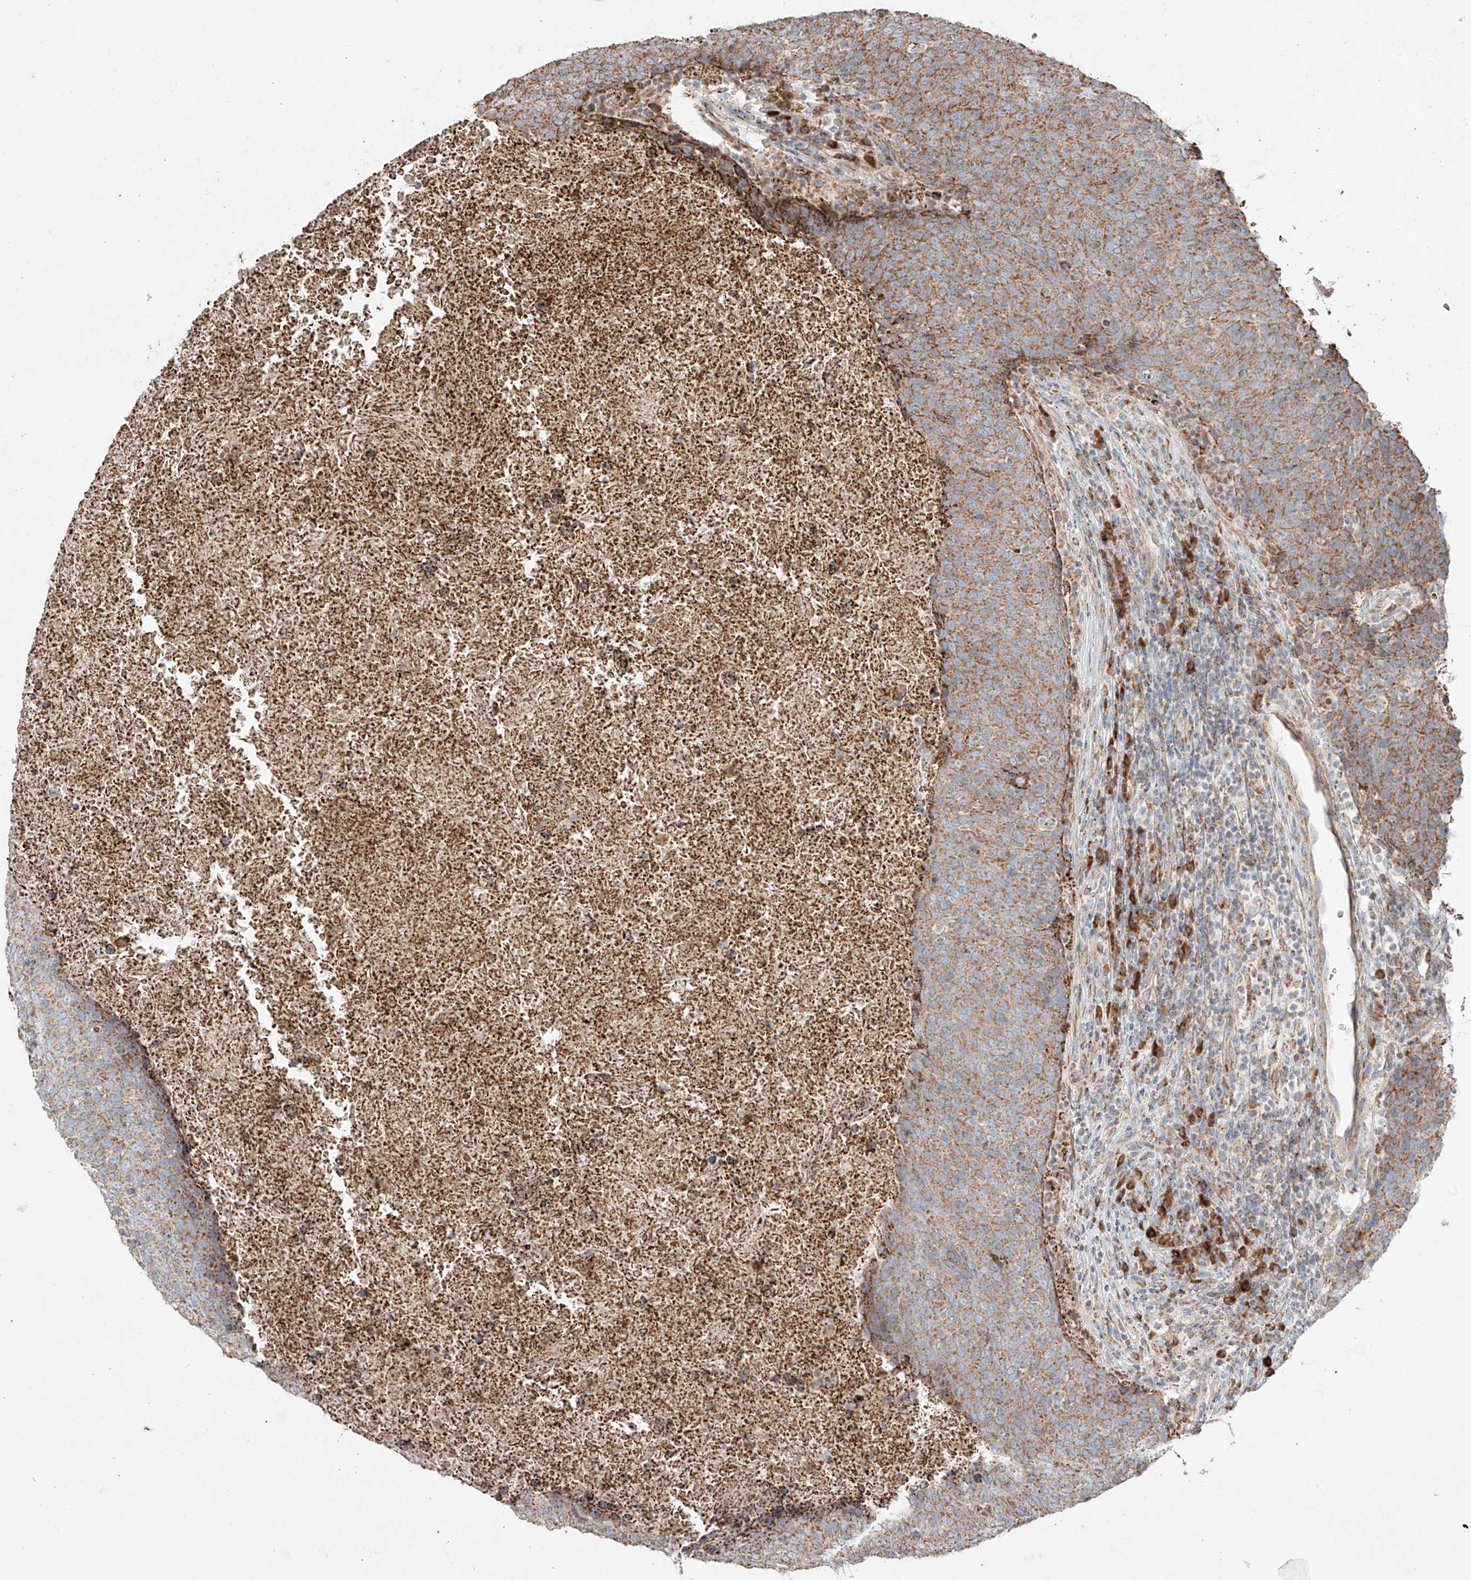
{"staining": {"intensity": "moderate", "quantity": ">75%", "location": "cytoplasmic/membranous"}, "tissue": "head and neck cancer", "cell_type": "Tumor cells", "image_type": "cancer", "snomed": [{"axis": "morphology", "description": "Squamous cell carcinoma, NOS"}, {"axis": "morphology", "description": "Squamous cell carcinoma, metastatic, NOS"}, {"axis": "topography", "description": "Lymph node"}, {"axis": "topography", "description": "Head-Neck"}], "caption": "Human squamous cell carcinoma (head and neck) stained with a brown dye displays moderate cytoplasmic/membranous positive staining in approximately >75% of tumor cells.", "gene": "COLGALT2", "patient": {"sex": "male", "age": 62}}